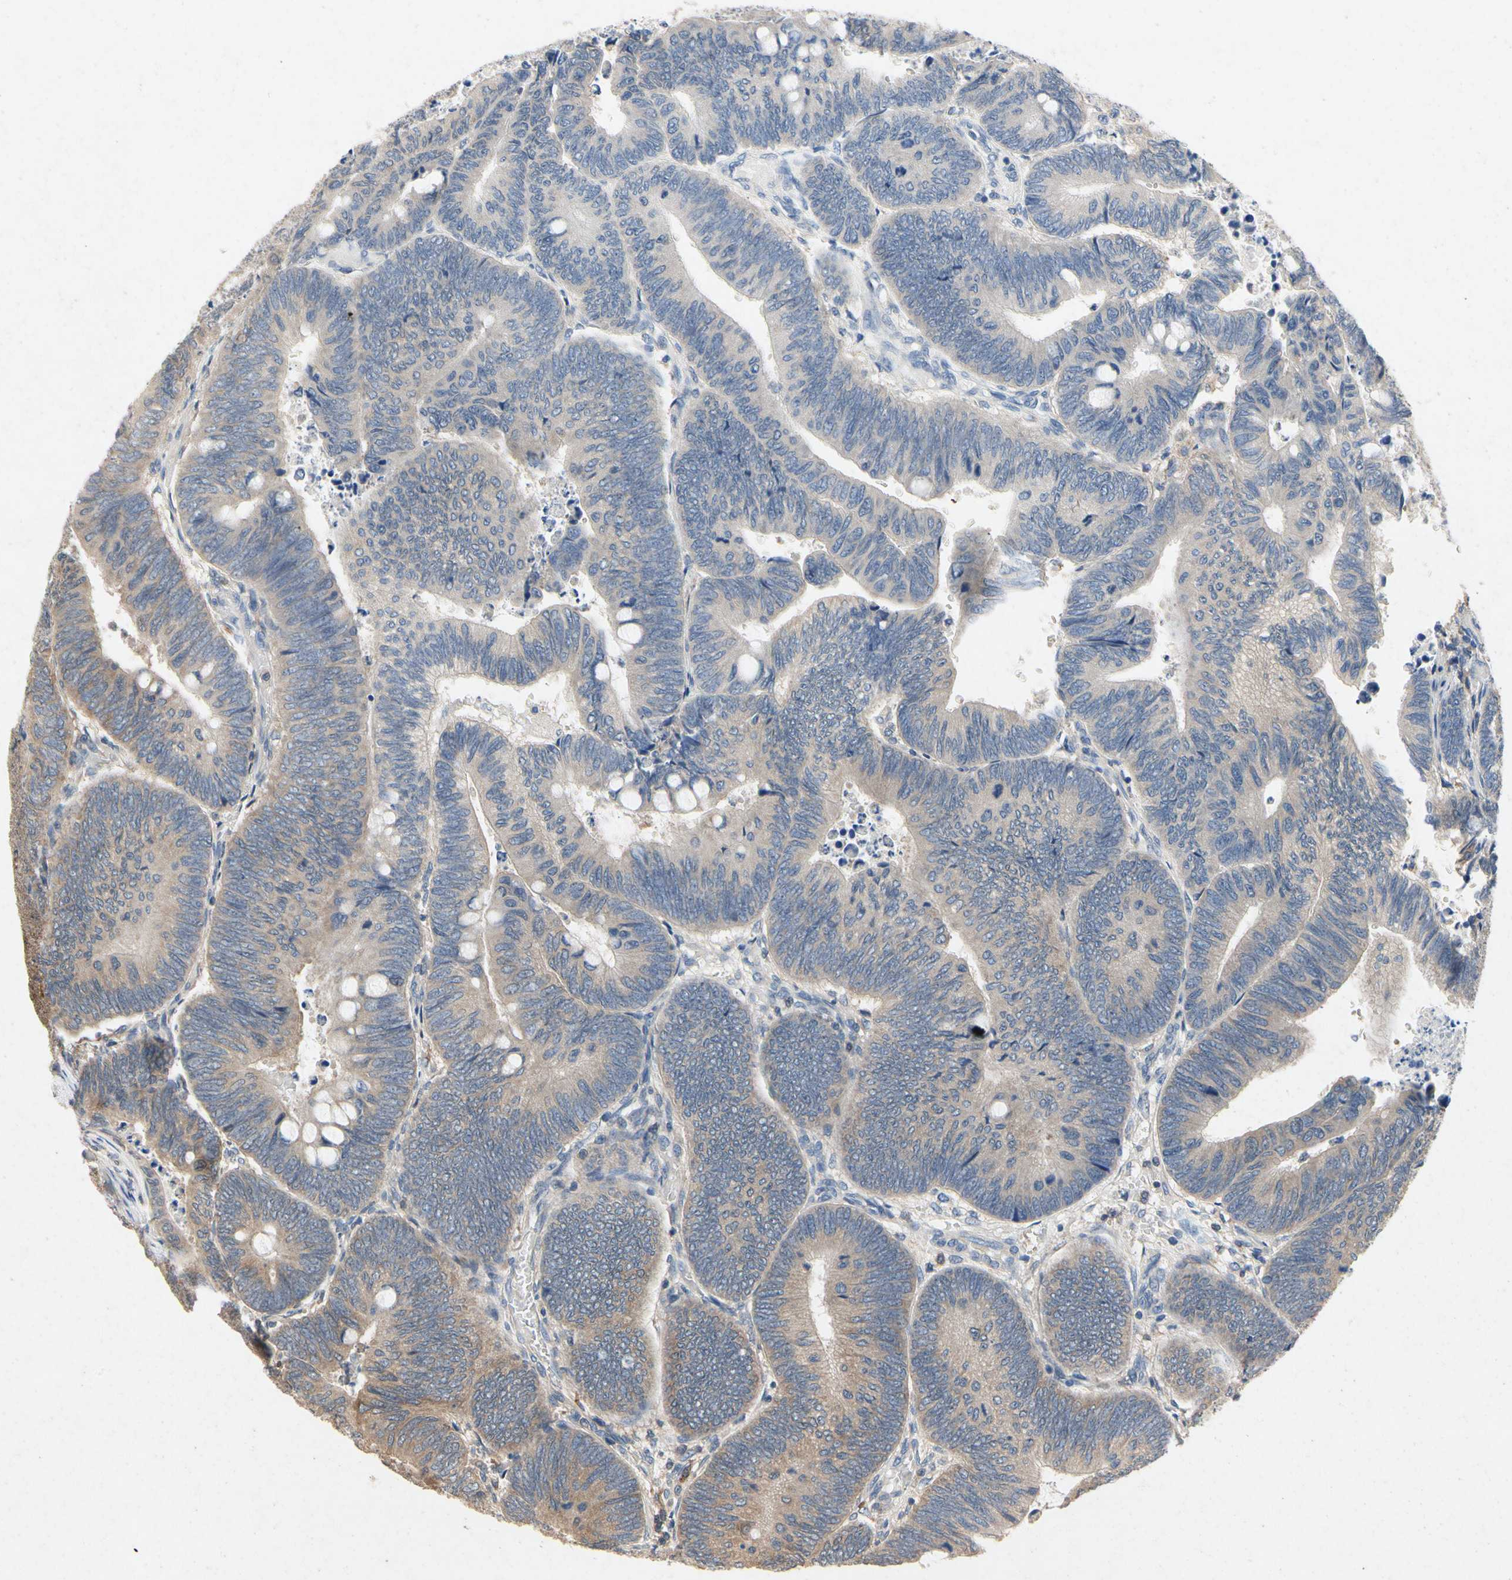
{"staining": {"intensity": "moderate", "quantity": "25%-75%", "location": "cytoplasmic/membranous"}, "tissue": "colorectal cancer", "cell_type": "Tumor cells", "image_type": "cancer", "snomed": [{"axis": "morphology", "description": "Normal tissue, NOS"}, {"axis": "morphology", "description": "Adenocarcinoma, NOS"}, {"axis": "topography", "description": "Rectum"}, {"axis": "topography", "description": "Peripheral nerve tissue"}], "caption": "This image demonstrates immunohistochemistry (IHC) staining of adenocarcinoma (colorectal), with medium moderate cytoplasmic/membranous positivity in approximately 25%-75% of tumor cells.", "gene": "RPS6KA1", "patient": {"sex": "male", "age": 92}}